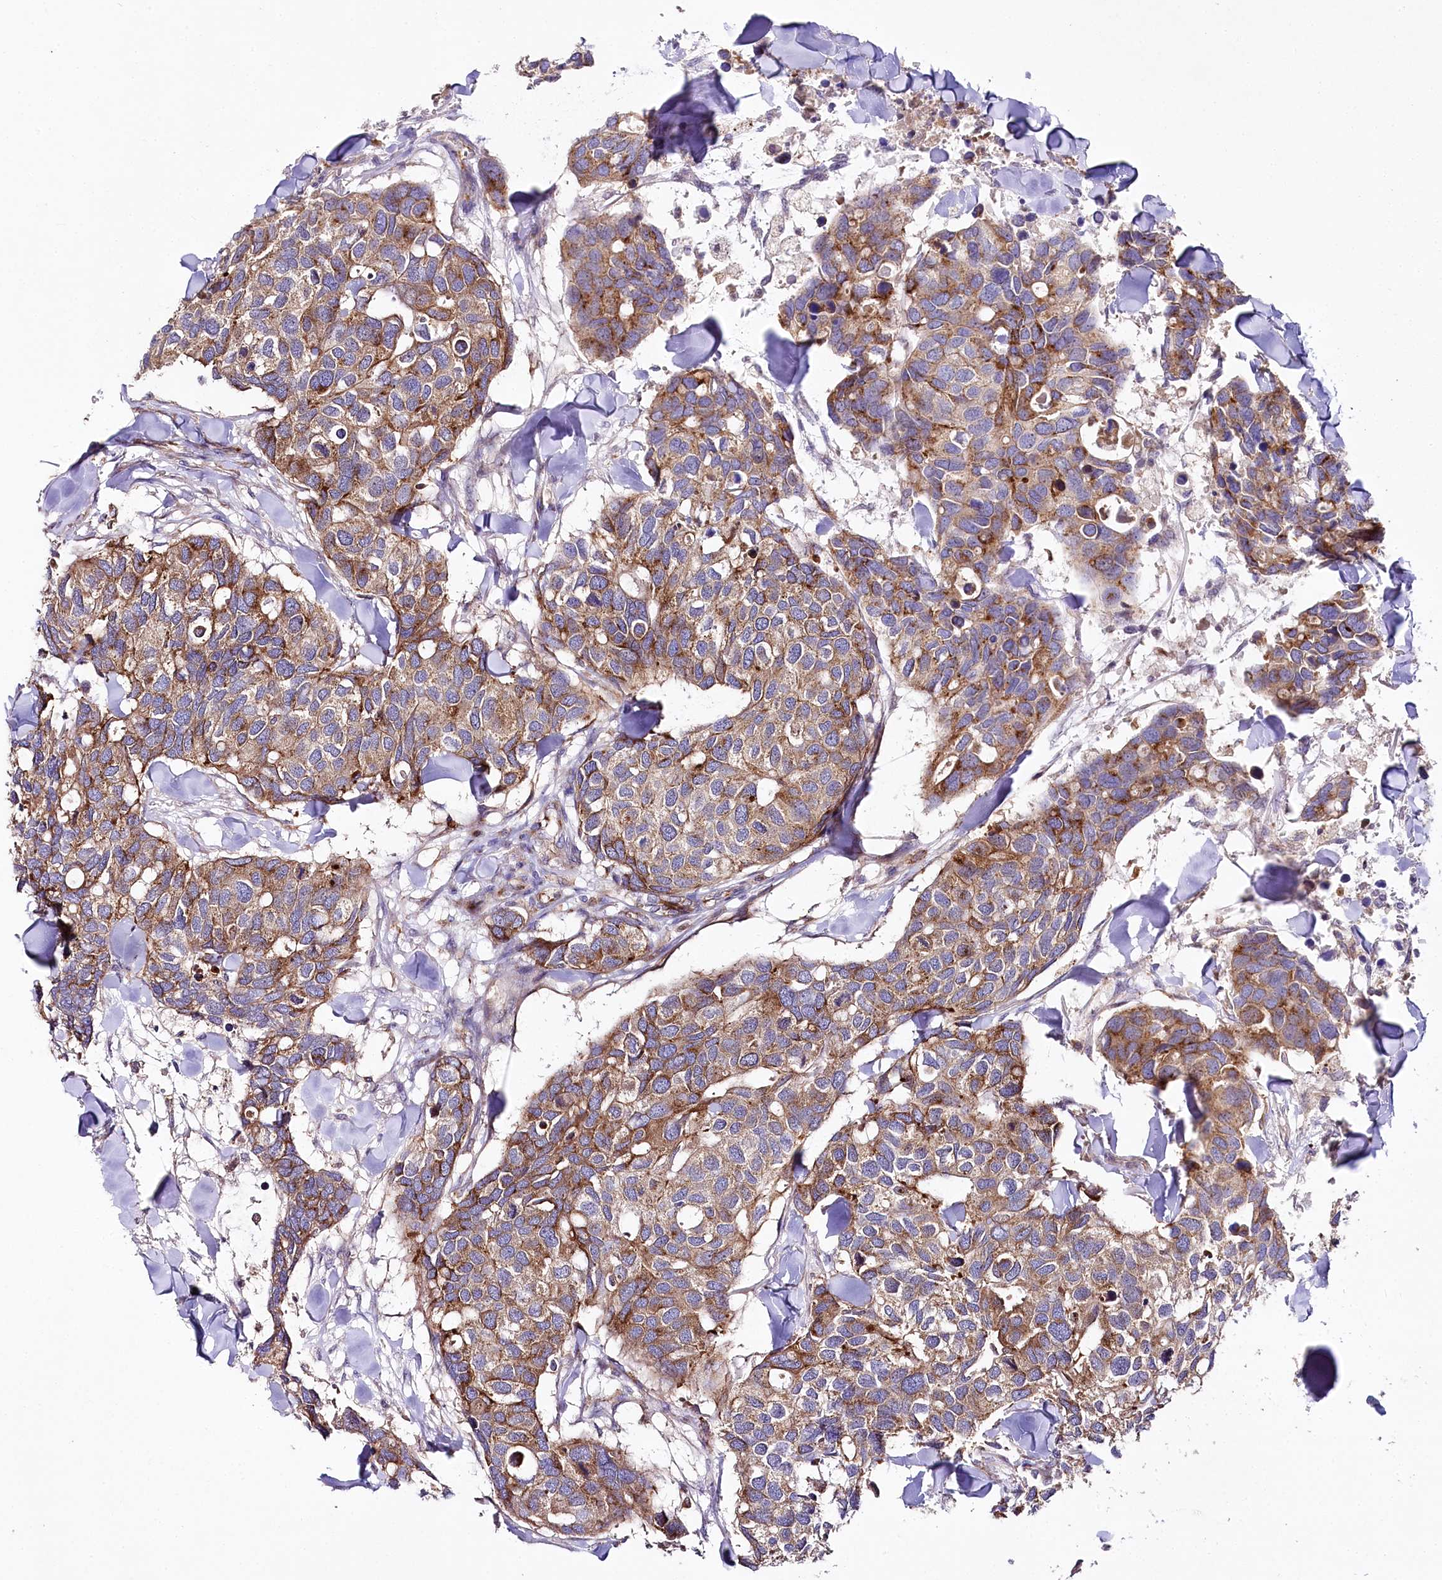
{"staining": {"intensity": "moderate", "quantity": ">75%", "location": "cytoplasmic/membranous"}, "tissue": "breast cancer", "cell_type": "Tumor cells", "image_type": "cancer", "snomed": [{"axis": "morphology", "description": "Duct carcinoma"}, {"axis": "topography", "description": "Breast"}], "caption": "Approximately >75% of tumor cells in breast cancer exhibit moderate cytoplasmic/membranous protein staining as visualized by brown immunohistochemical staining.", "gene": "STX6", "patient": {"sex": "female", "age": 83}}